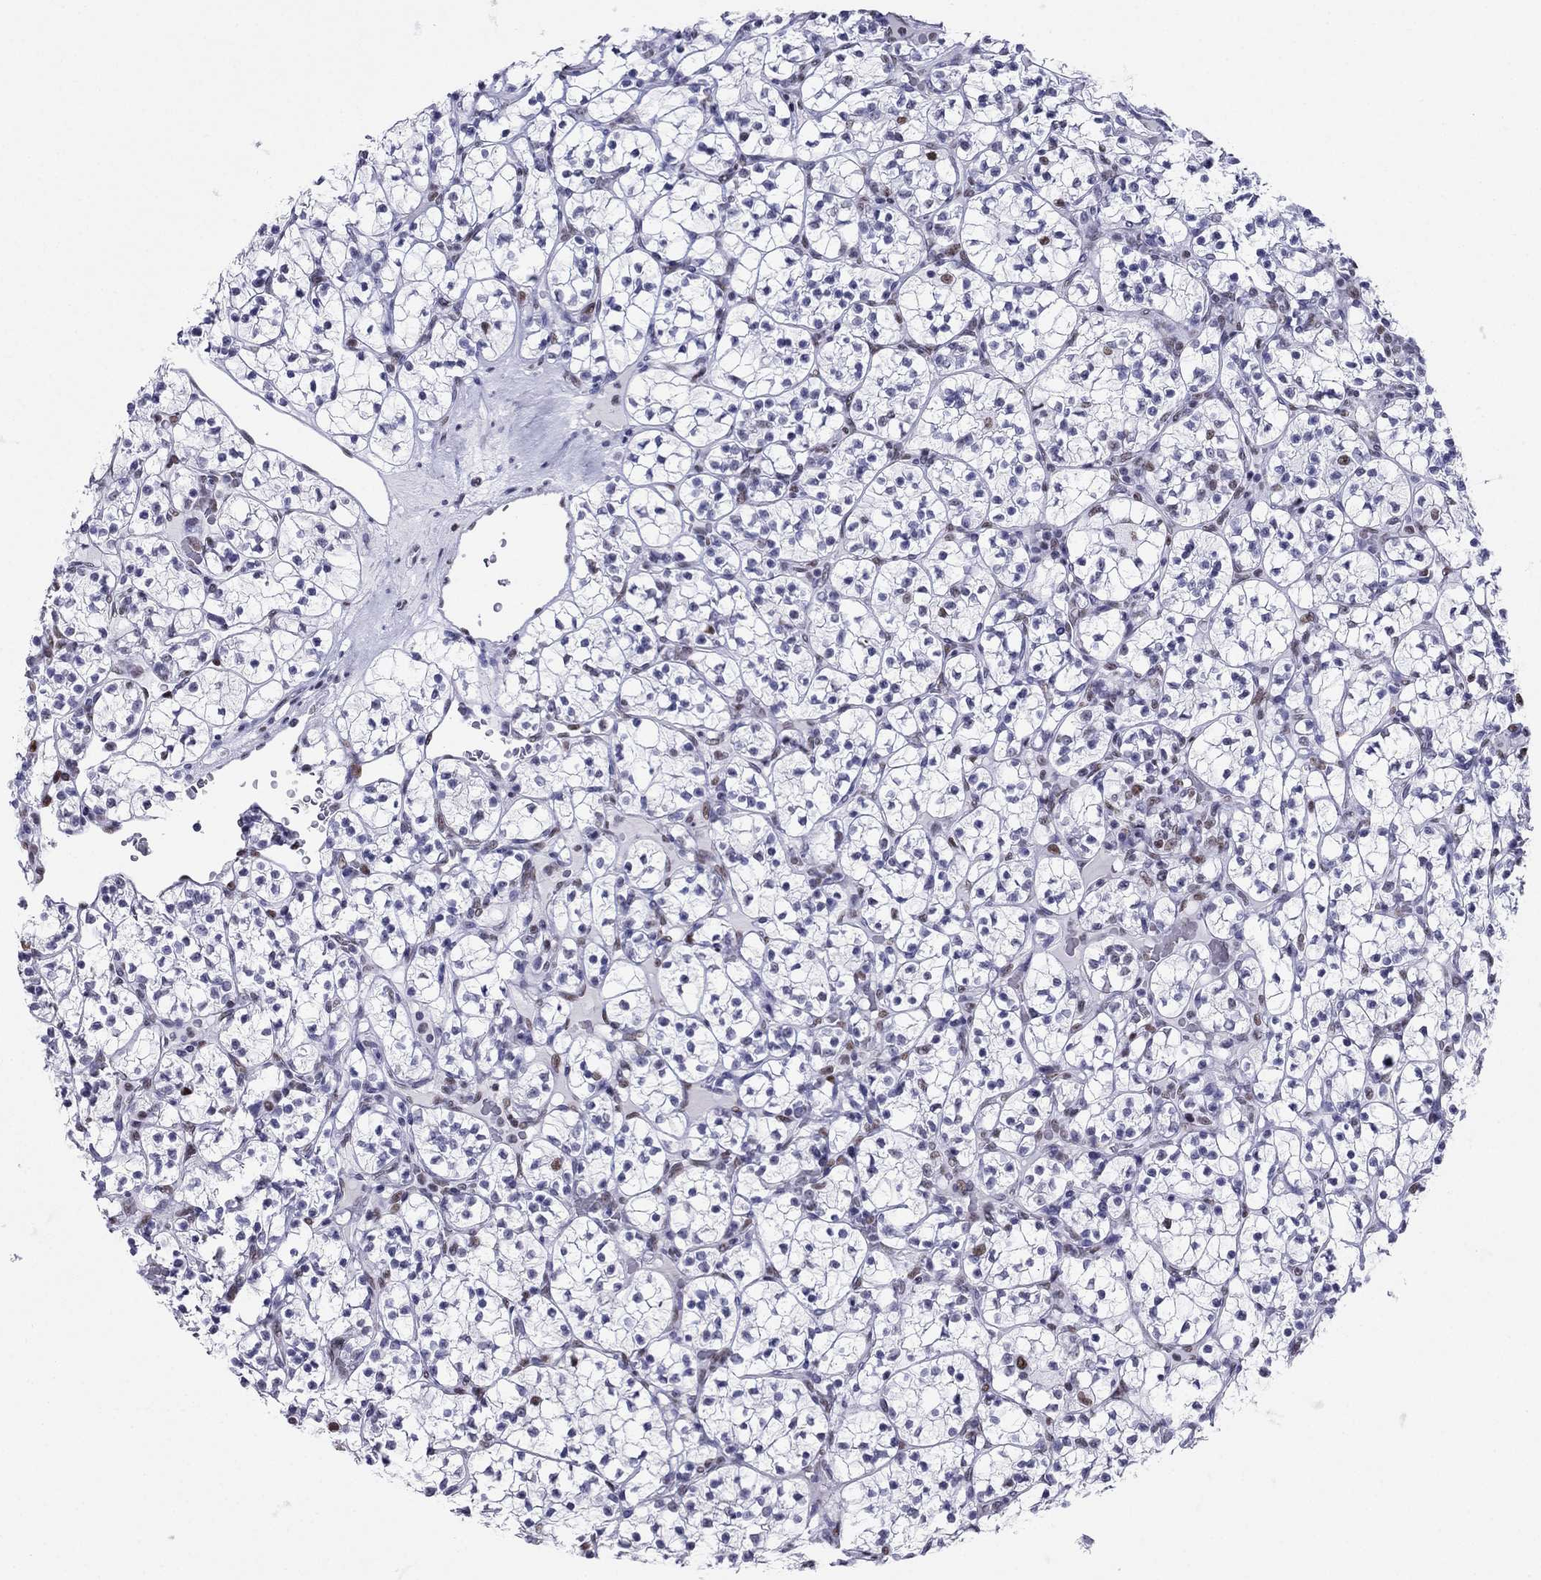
{"staining": {"intensity": "negative", "quantity": "none", "location": "none"}, "tissue": "renal cancer", "cell_type": "Tumor cells", "image_type": "cancer", "snomed": [{"axis": "morphology", "description": "Adenocarcinoma, NOS"}, {"axis": "topography", "description": "Kidney"}], "caption": "An immunohistochemistry histopathology image of renal cancer (adenocarcinoma) is shown. There is no staining in tumor cells of renal cancer (adenocarcinoma).", "gene": "PPM1G", "patient": {"sex": "female", "age": 89}}